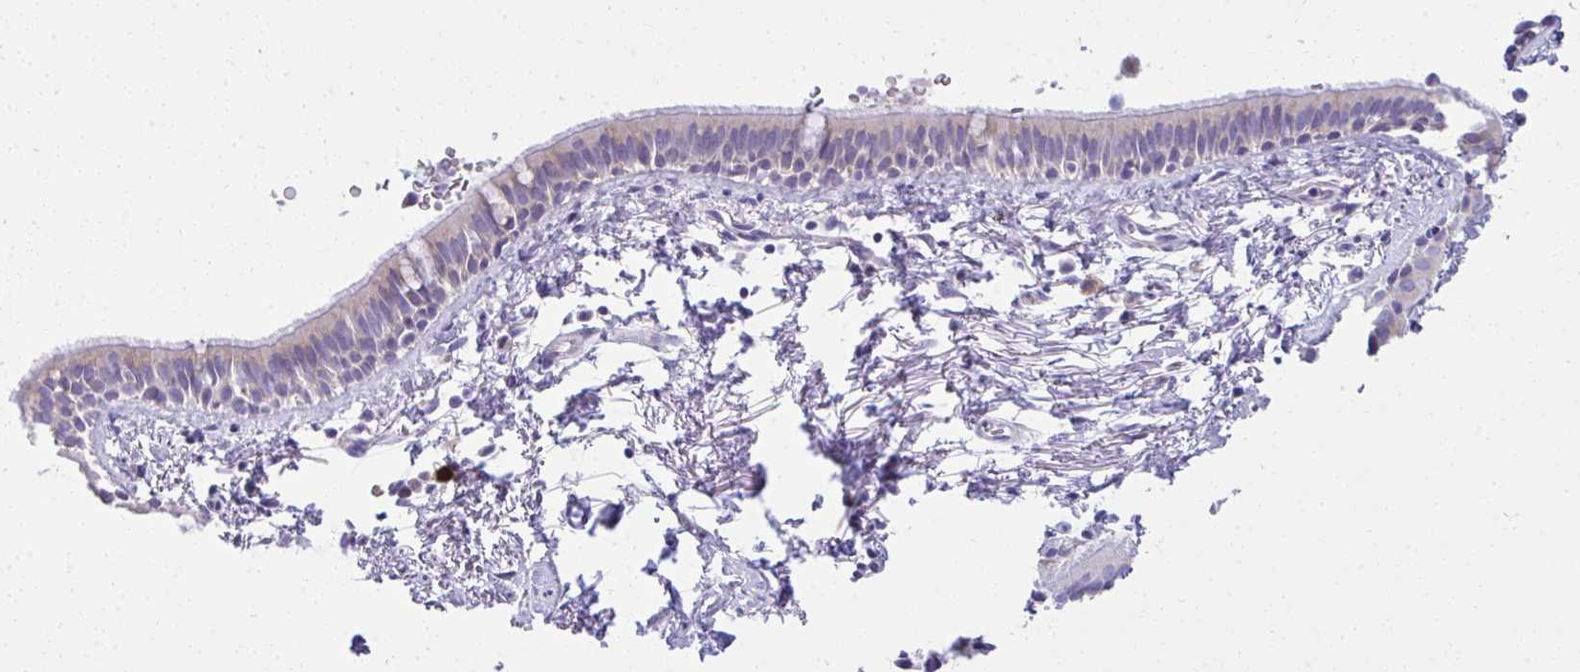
{"staining": {"intensity": "weak", "quantity": "<25%", "location": "cytoplasmic/membranous"}, "tissue": "bronchus", "cell_type": "Respiratory epithelial cells", "image_type": "normal", "snomed": [{"axis": "morphology", "description": "Normal tissue, NOS"}, {"axis": "topography", "description": "Lymph node"}, {"axis": "topography", "description": "Cartilage tissue"}, {"axis": "topography", "description": "Bronchus"}], "caption": "Immunohistochemical staining of normal human bronchus demonstrates no significant positivity in respiratory epithelial cells.", "gene": "FASLG", "patient": {"sex": "female", "age": 70}}